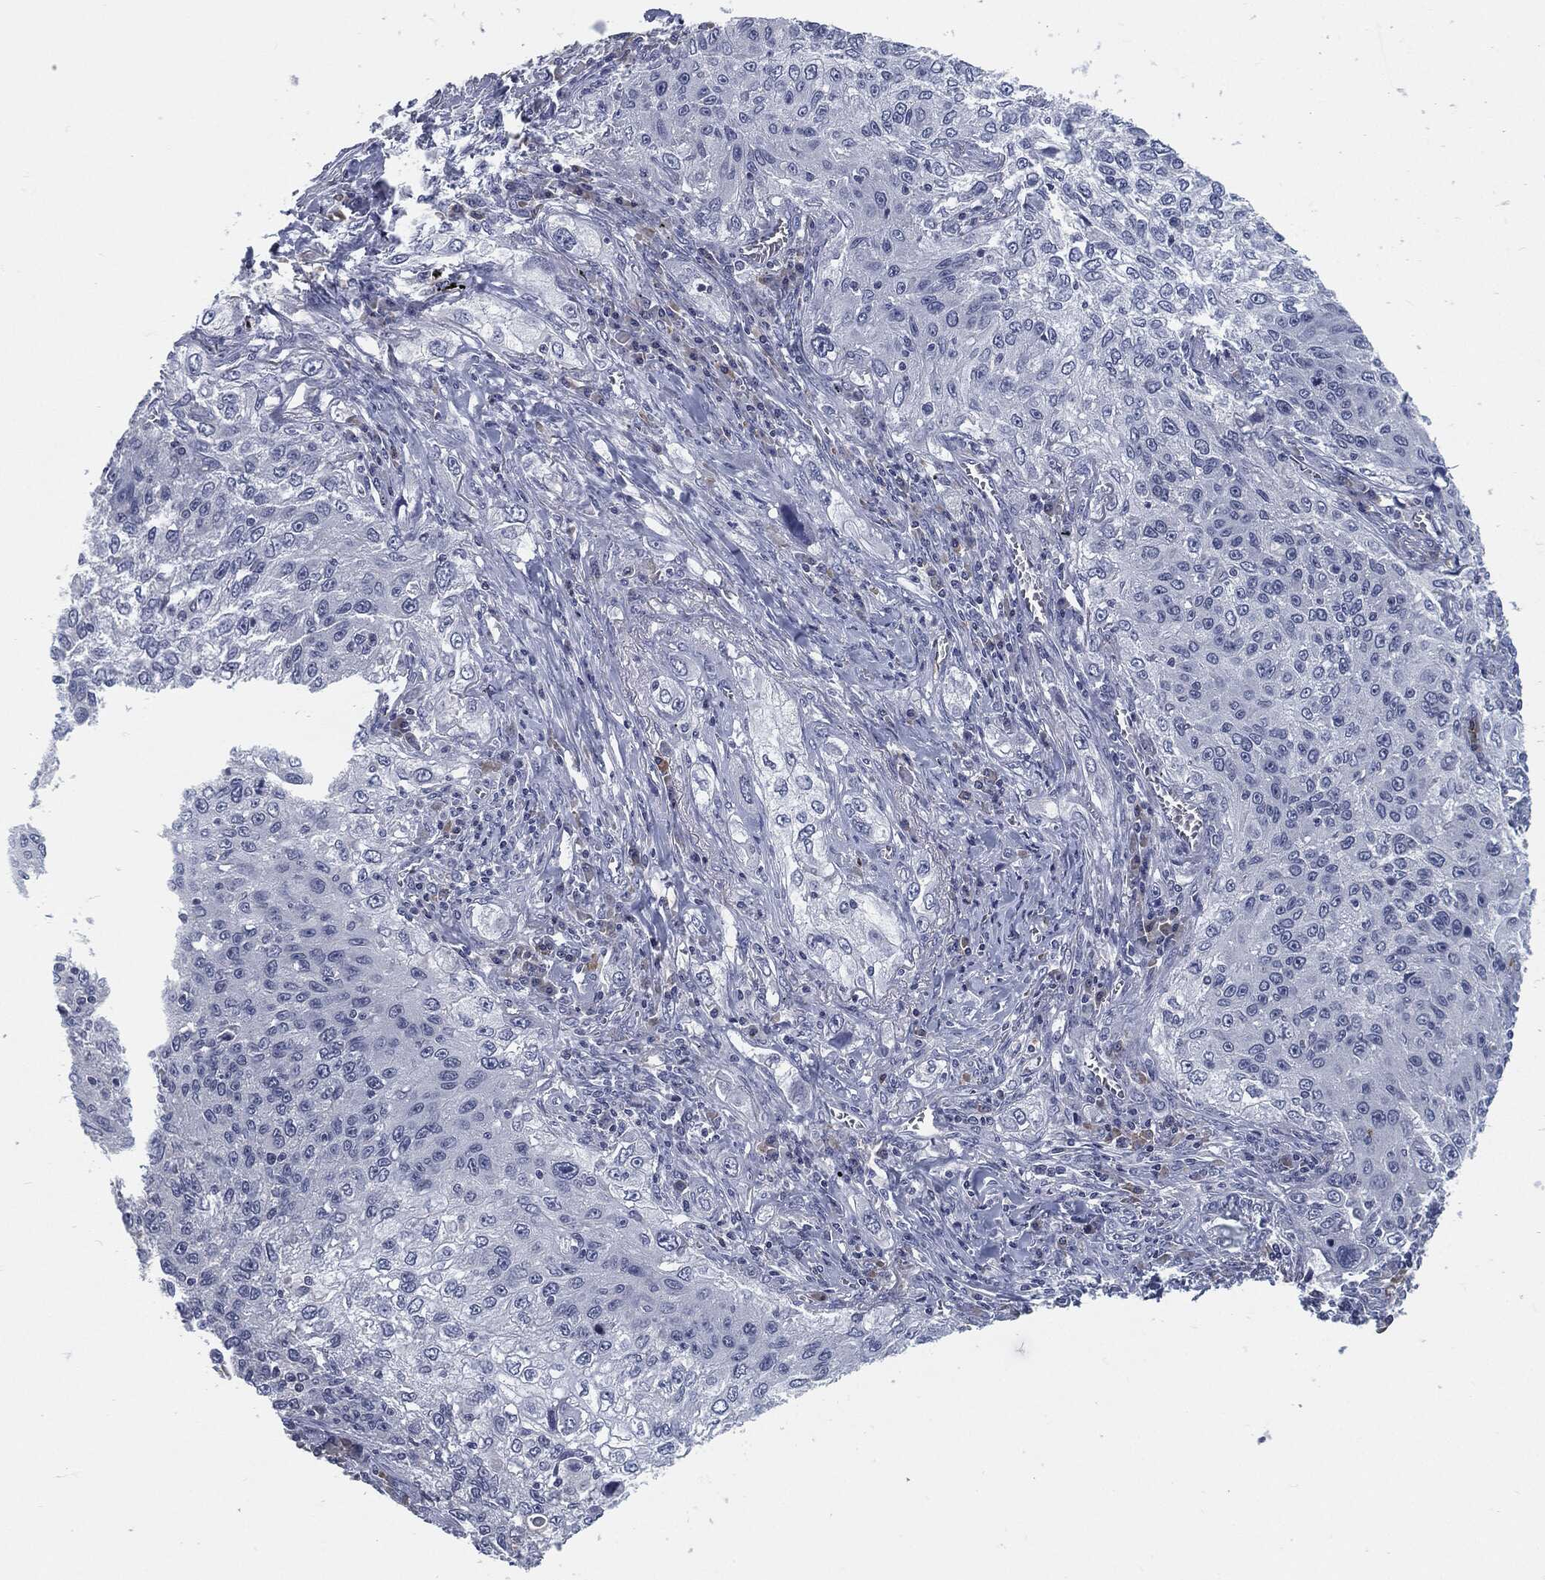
{"staining": {"intensity": "strong", "quantity": "<25%", "location": "cytoplasmic/membranous"}, "tissue": "lung cancer", "cell_type": "Tumor cells", "image_type": "cancer", "snomed": [{"axis": "morphology", "description": "Squamous cell carcinoma, NOS"}, {"axis": "topography", "description": "Lung"}], "caption": "Protein analysis of lung cancer tissue exhibits strong cytoplasmic/membranous positivity in about <25% of tumor cells.", "gene": "PROM1", "patient": {"sex": "female", "age": 69}}